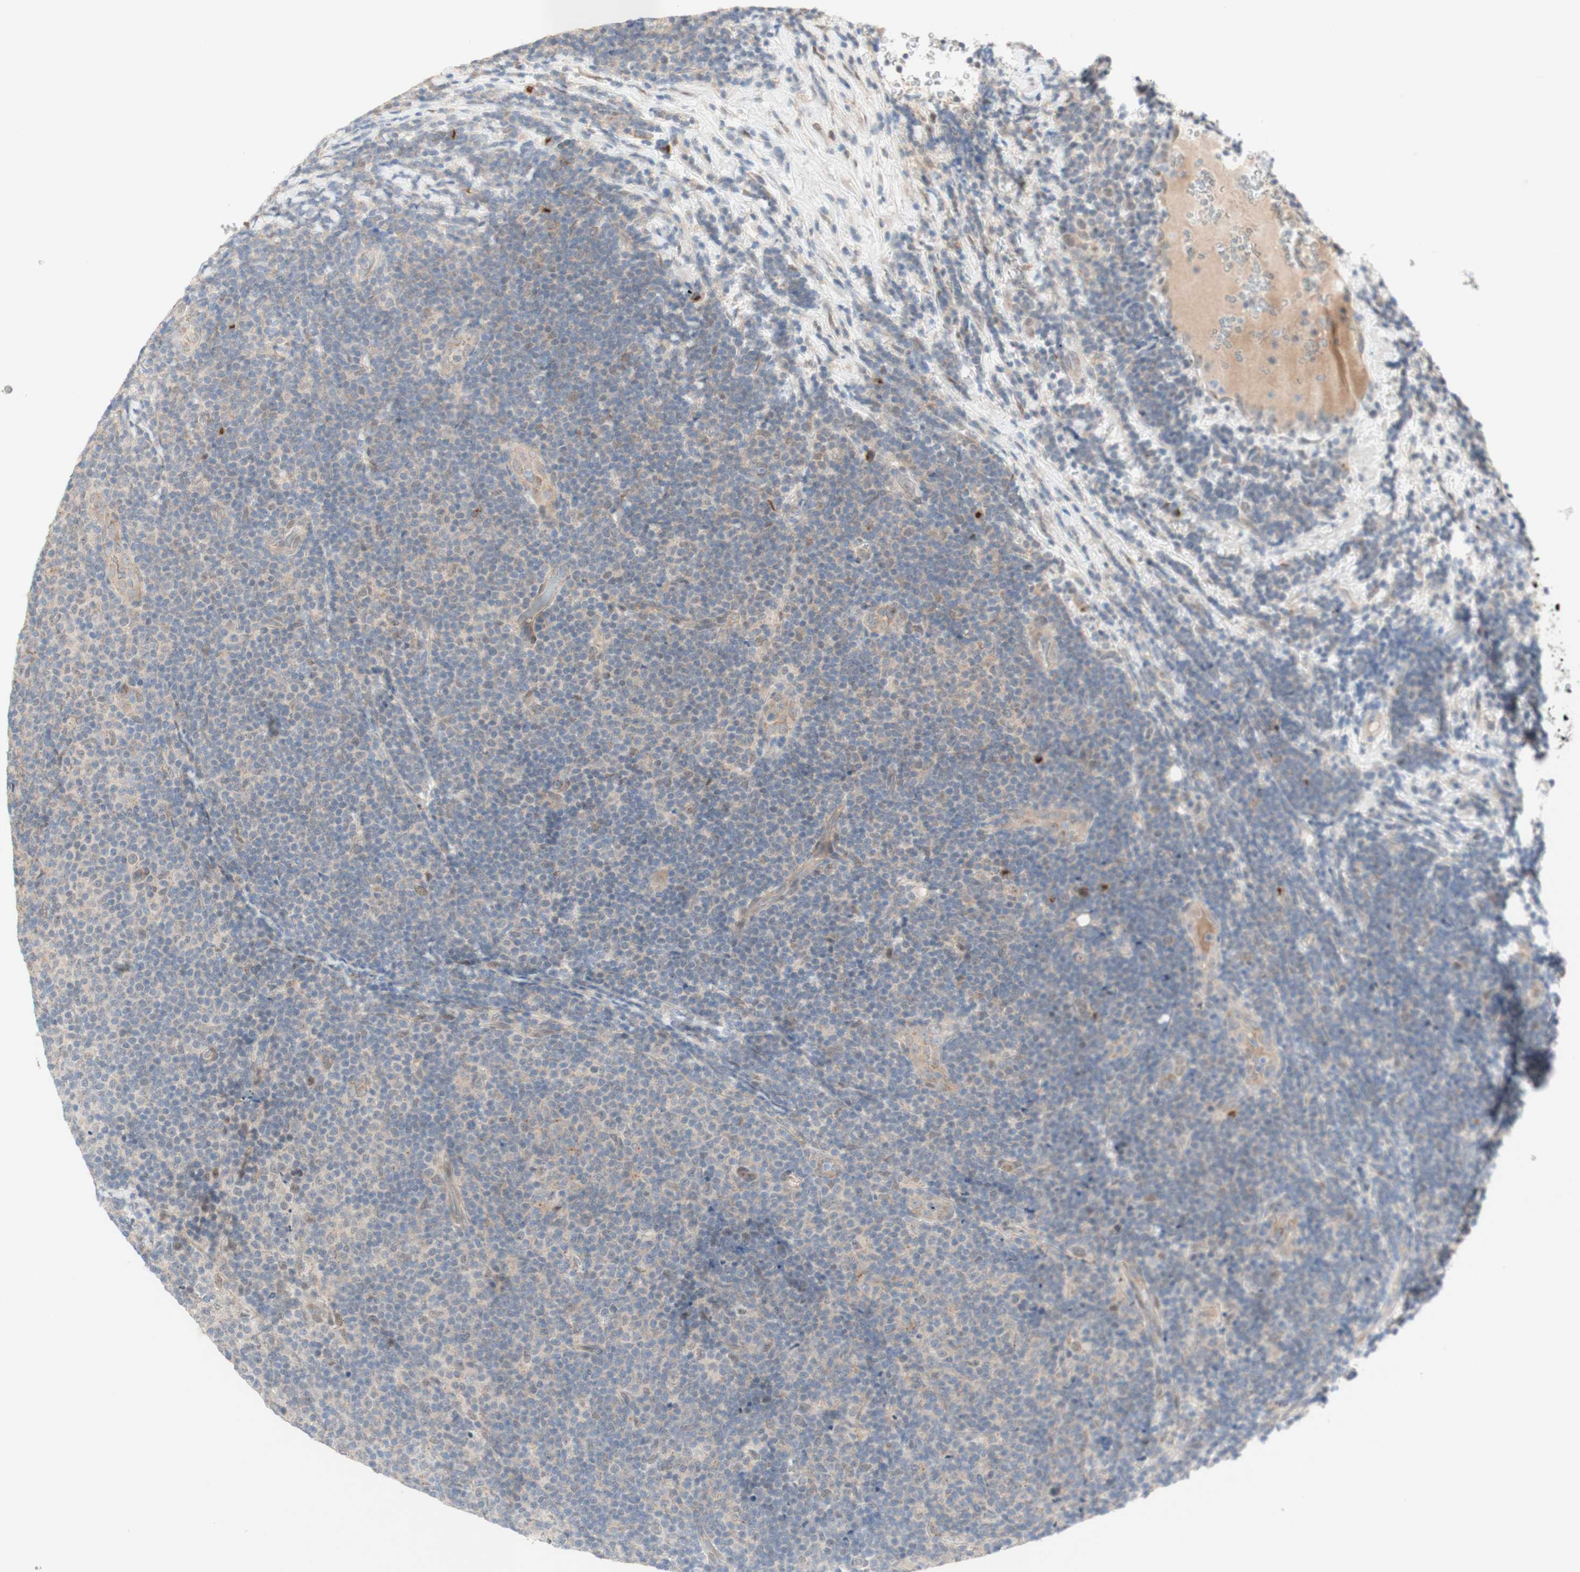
{"staining": {"intensity": "negative", "quantity": "none", "location": "none"}, "tissue": "lymphoma", "cell_type": "Tumor cells", "image_type": "cancer", "snomed": [{"axis": "morphology", "description": "Malignant lymphoma, non-Hodgkin's type, Low grade"}, {"axis": "topography", "description": "Lymph node"}], "caption": "This is an immunohistochemistry image of lymphoma. There is no positivity in tumor cells.", "gene": "CYLD", "patient": {"sex": "male", "age": 83}}